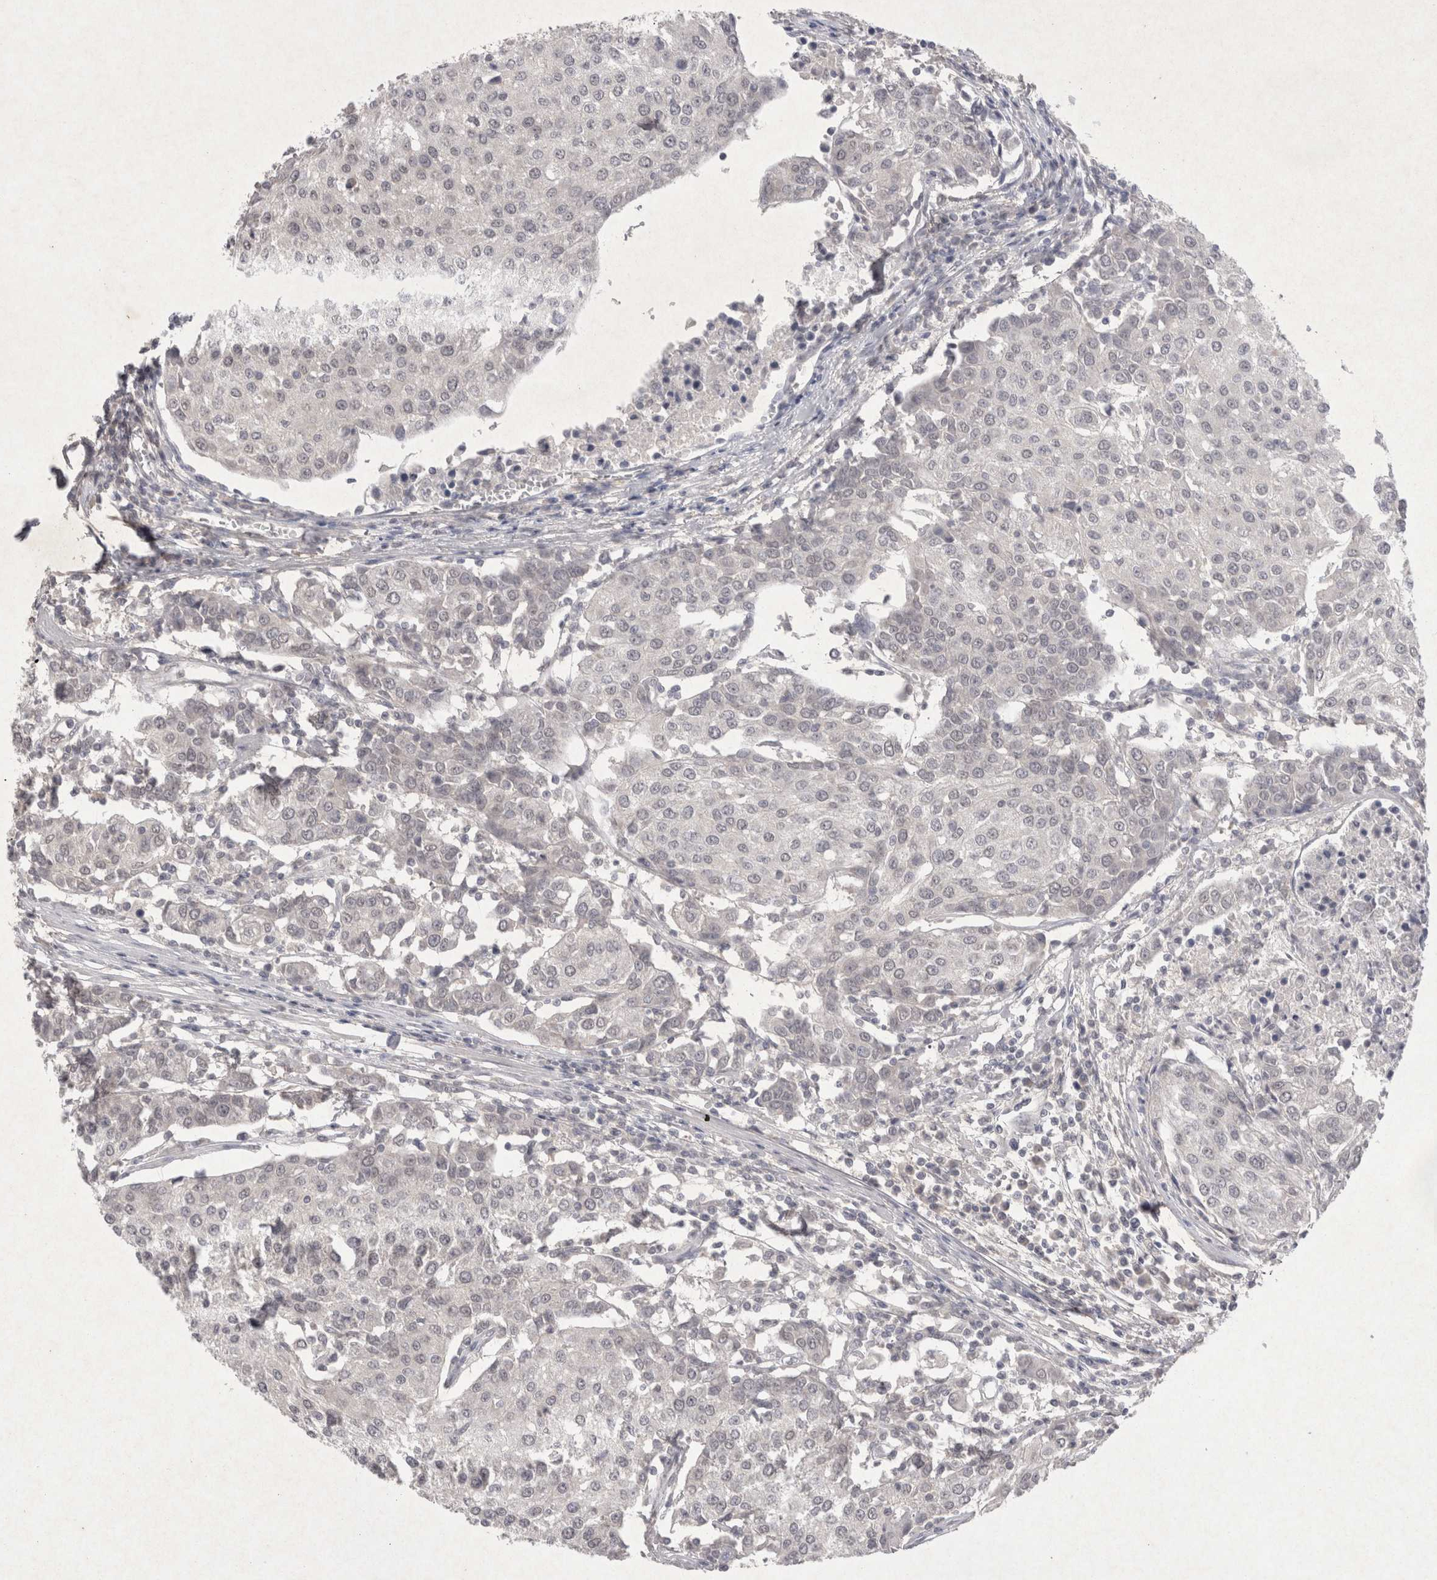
{"staining": {"intensity": "negative", "quantity": "none", "location": "none"}, "tissue": "urothelial cancer", "cell_type": "Tumor cells", "image_type": "cancer", "snomed": [{"axis": "morphology", "description": "Urothelial carcinoma, High grade"}, {"axis": "topography", "description": "Urinary bladder"}], "caption": "Immunohistochemical staining of urothelial cancer displays no significant positivity in tumor cells.", "gene": "LYVE1", "patient": {"sex": "female", "age": 85}}